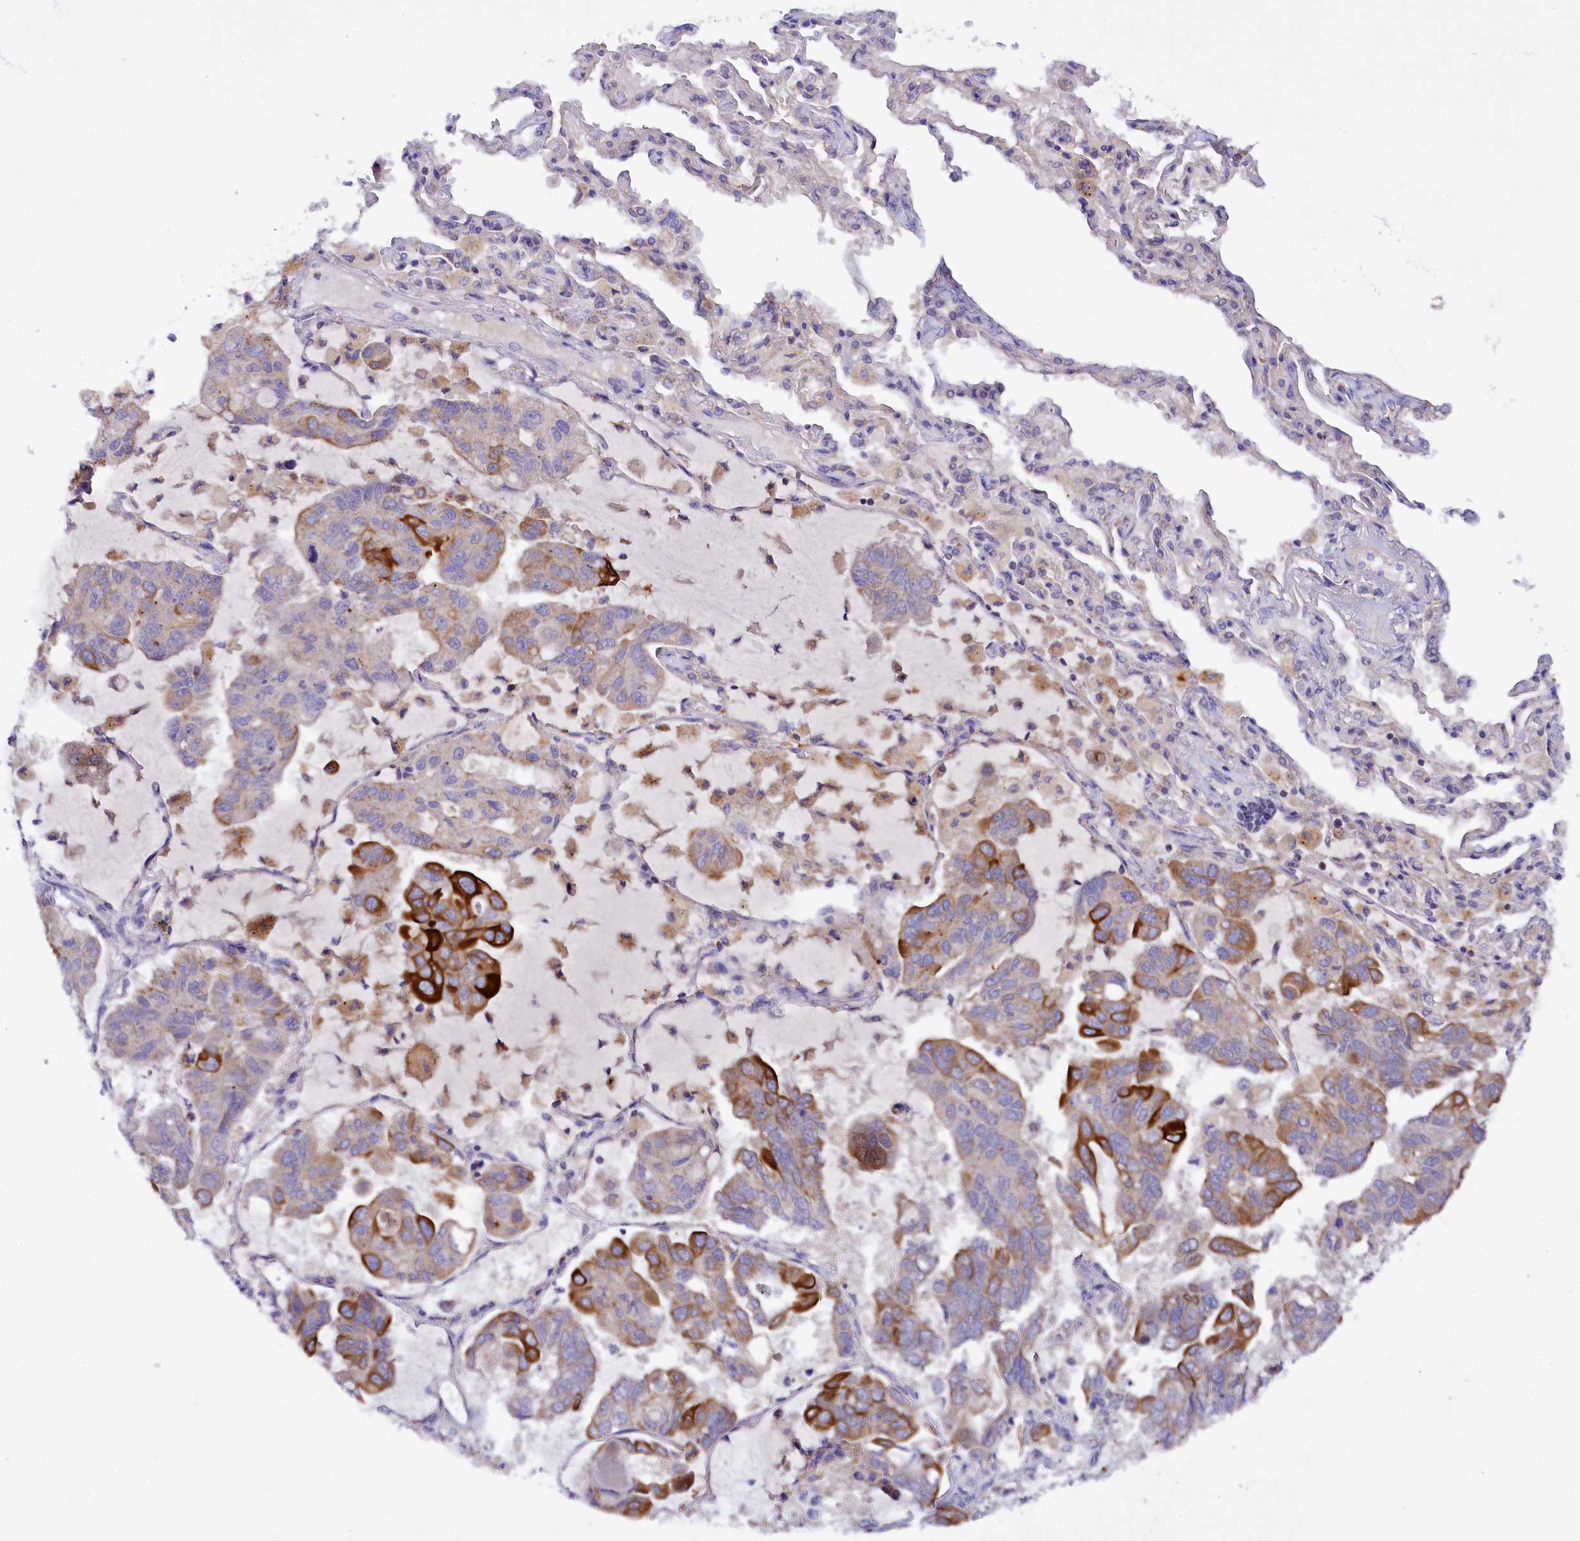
{"staining": {"intensity": "strong", "quantity": "<25%", "location": "cytoplasmic/membranous"}, "tissue": "lung cancer", "cell_type": "Tumor cells", "image_type": "cancer", "snomed": [{"axis": "morphology", "description": "Adenocarcinoma, NOS"}, {"axis": "topography", "description": "Lung"}], "caption": "DAB immunohistochemical staining of lung cancer (adenocarcinoma) exhibits strong cytoplasmic/membranous protein positivity in approximately <25% of tumor cells.", "gene": "ZNF45", "patient": {"sex": "male", "age": 64}}